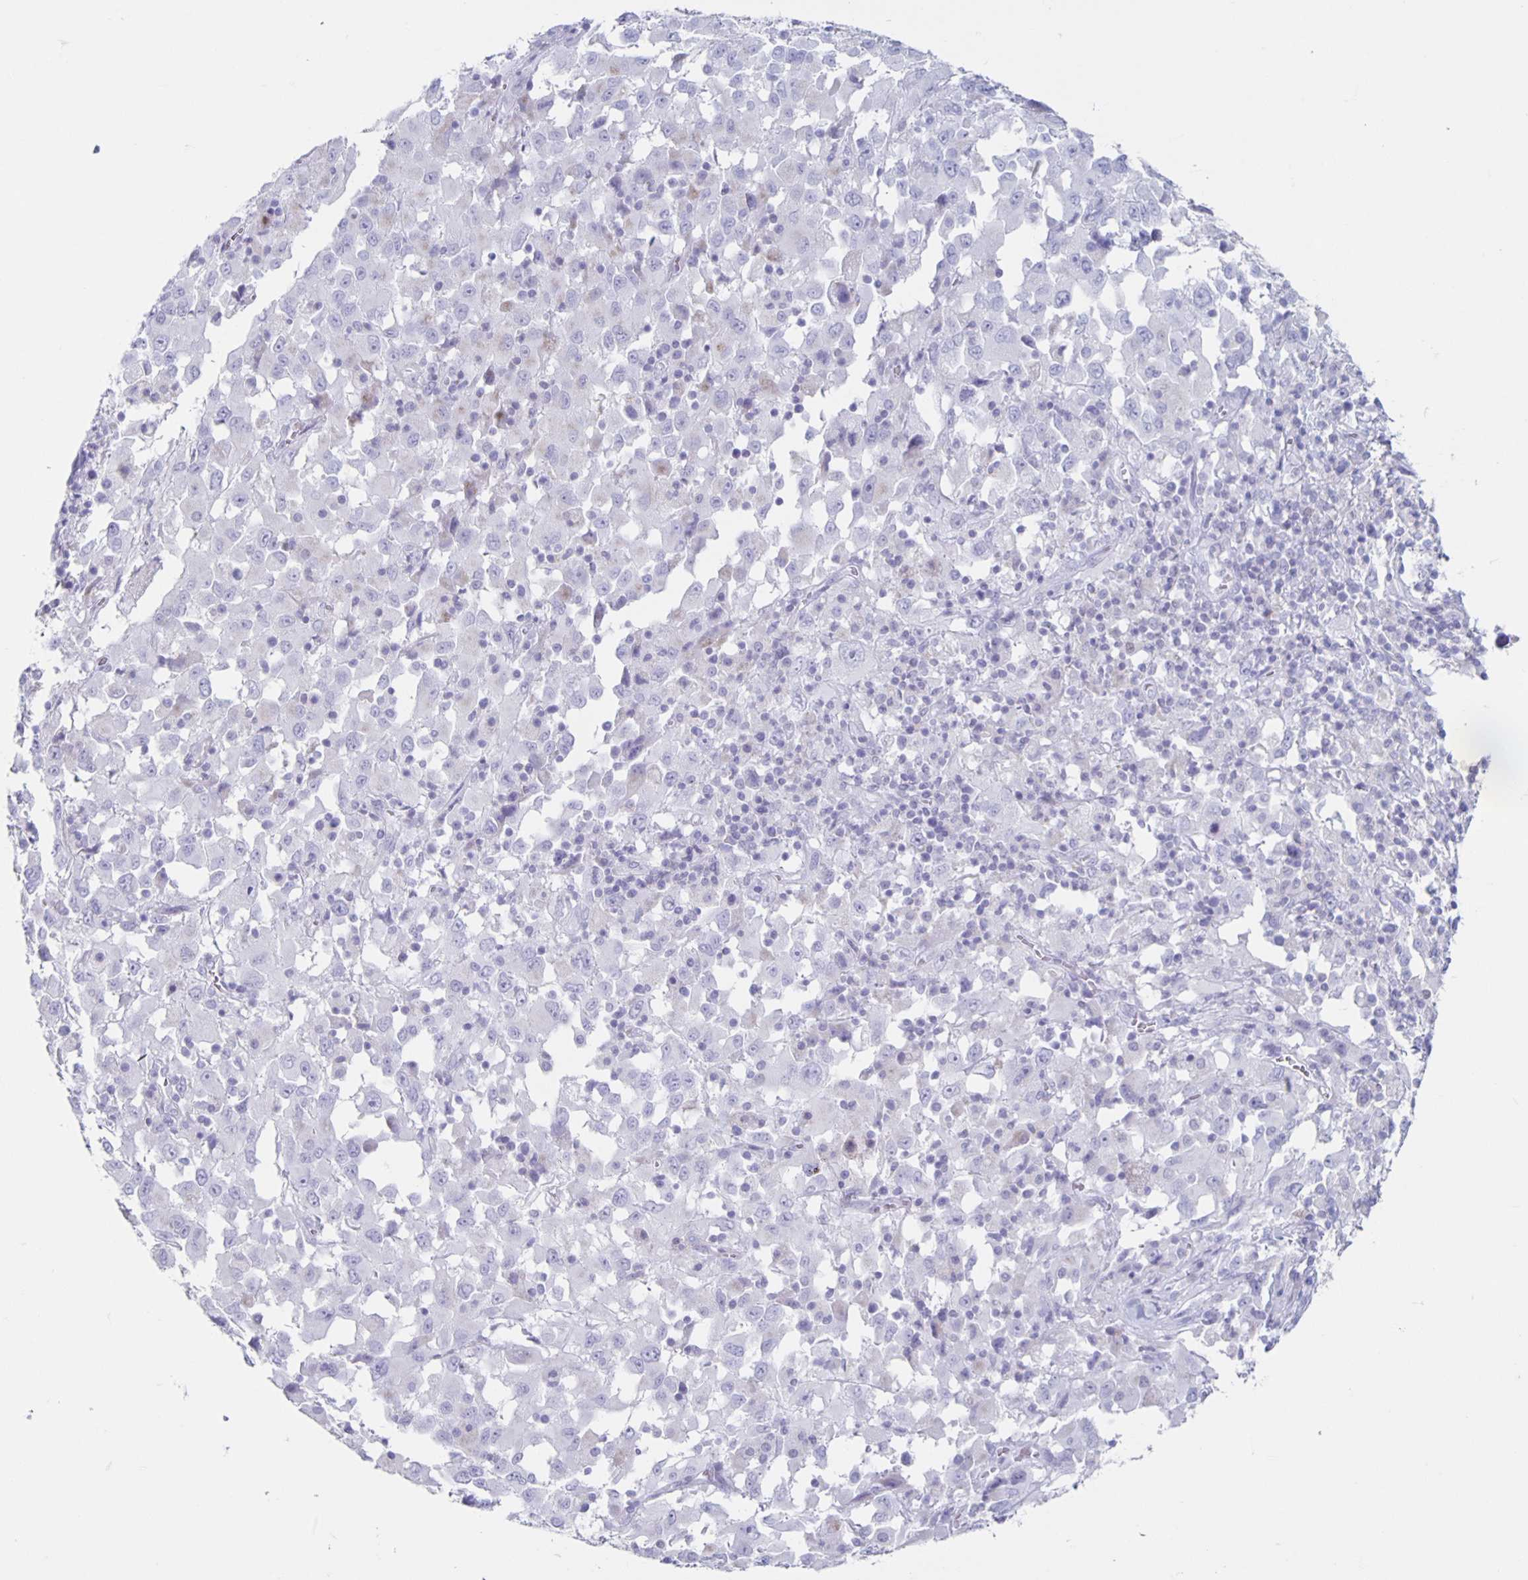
{"staining": {"intensity": "negative", "quantity": "none", "location": "none"}, "tissue": "melanoma", "cell_type": "Tumor cells", "image_type": "cancer", "snomed": [{"axis": "morphology", "description": "Malignant melanoma, Metastatic site"}, {"axis": "topography", "description": "Soft tissue"}], "caption": "An image of human malignant melanoma (metastatic site) is negative for staining in tumor cells.", "gene": "CT45A5", "patient": {"sex": "male", "age": 50}}